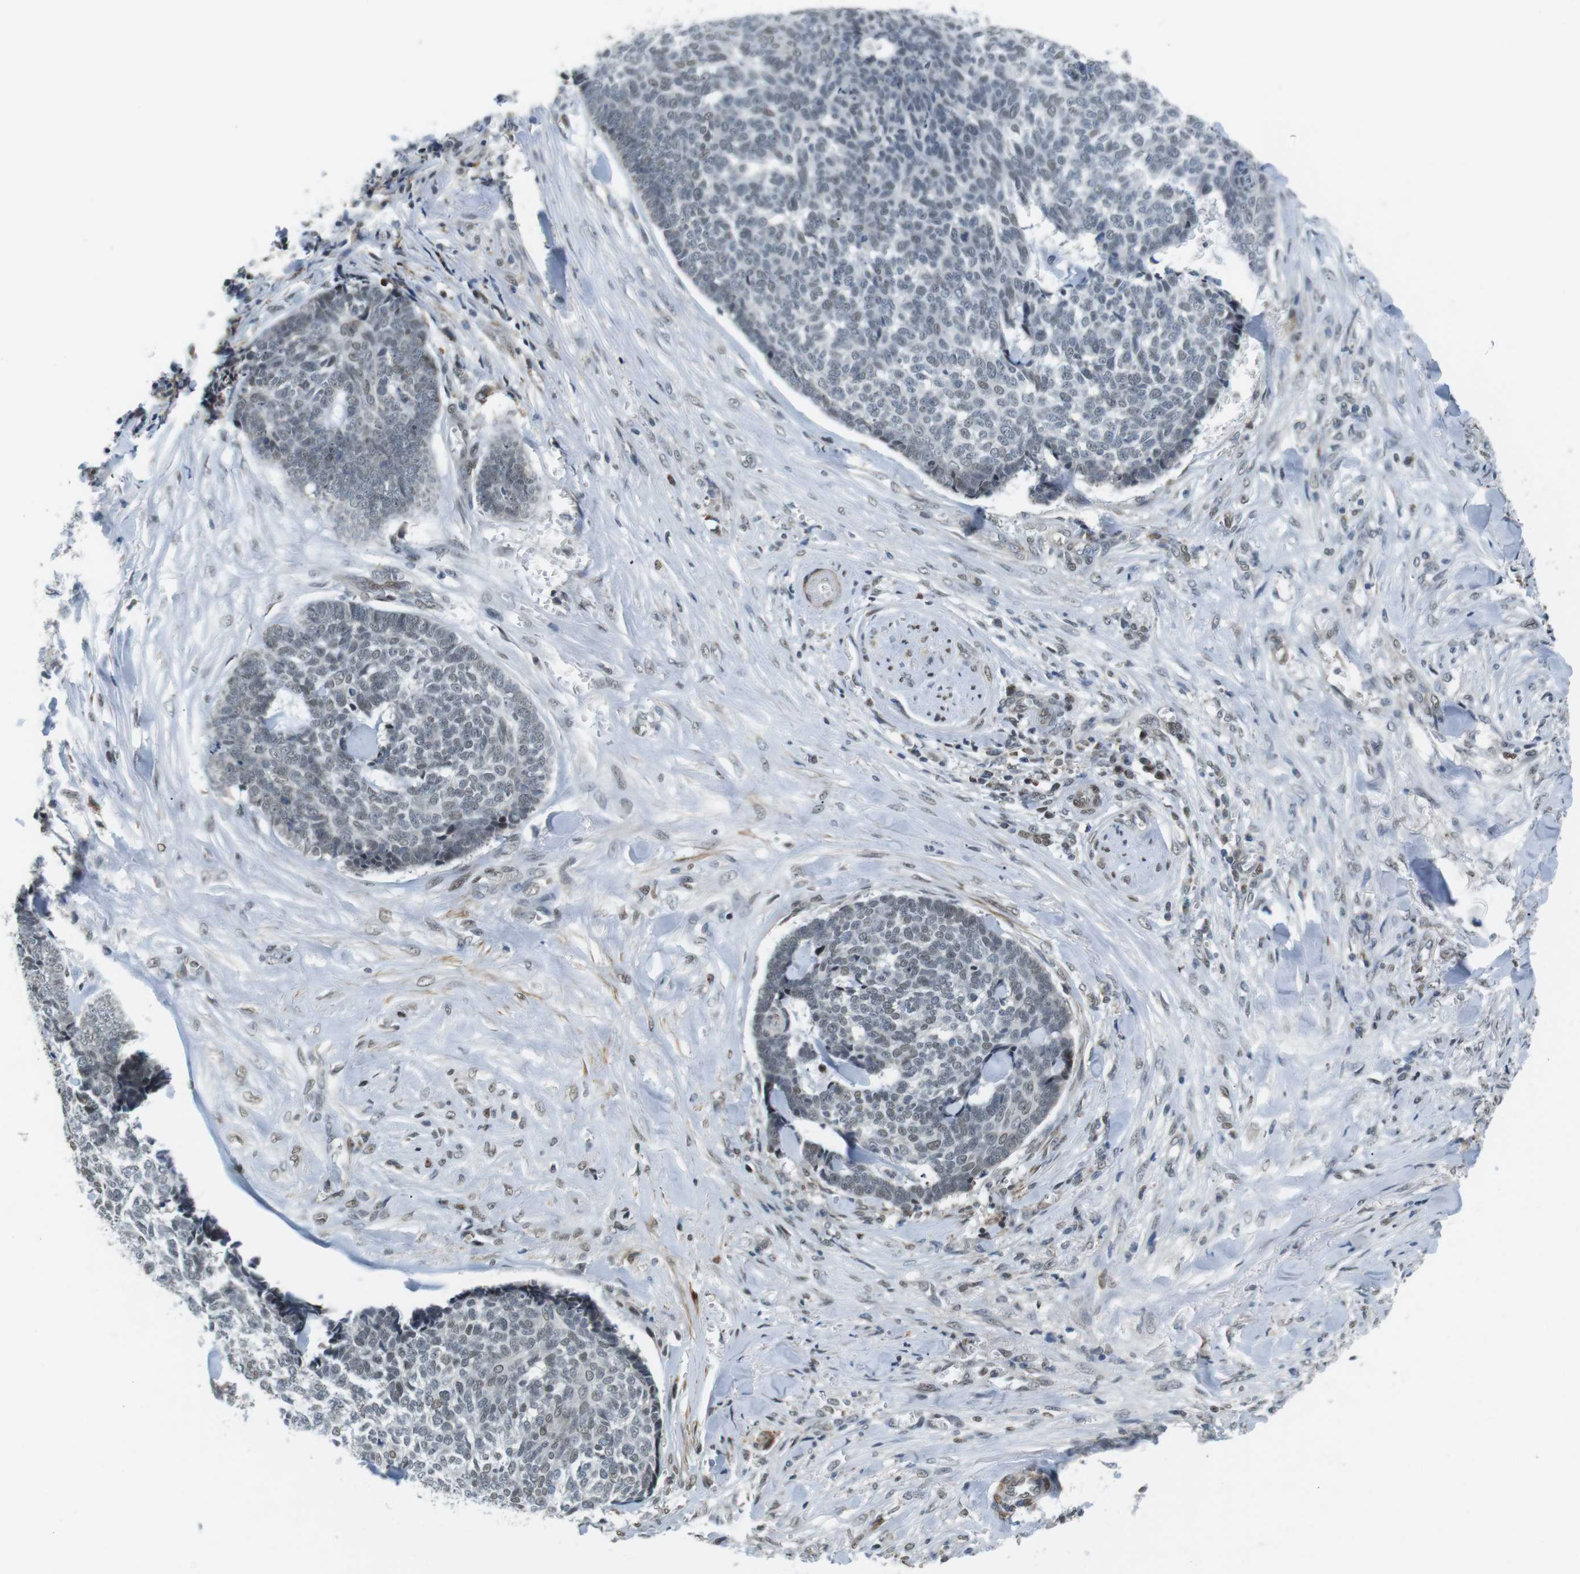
{"staining": {"intensity": "moderate", "quantity": "<25%", "location": "nuclear"}, "tissue": "skin cancer", "cell_type": "Tumor cells", "image_type": "cancer", "snomed": [{"axis": "morphology", "description": "Basal cell carcinoma"}, {"axis": "topography", "description": "Skin"}], "caption": "Brown immunohistochemical staining in skin cancer reveals moderate nuclear expression in about <25% of tumor cells.", "gene": "USP7", "patient": {"sex": "male", "age": 84}}